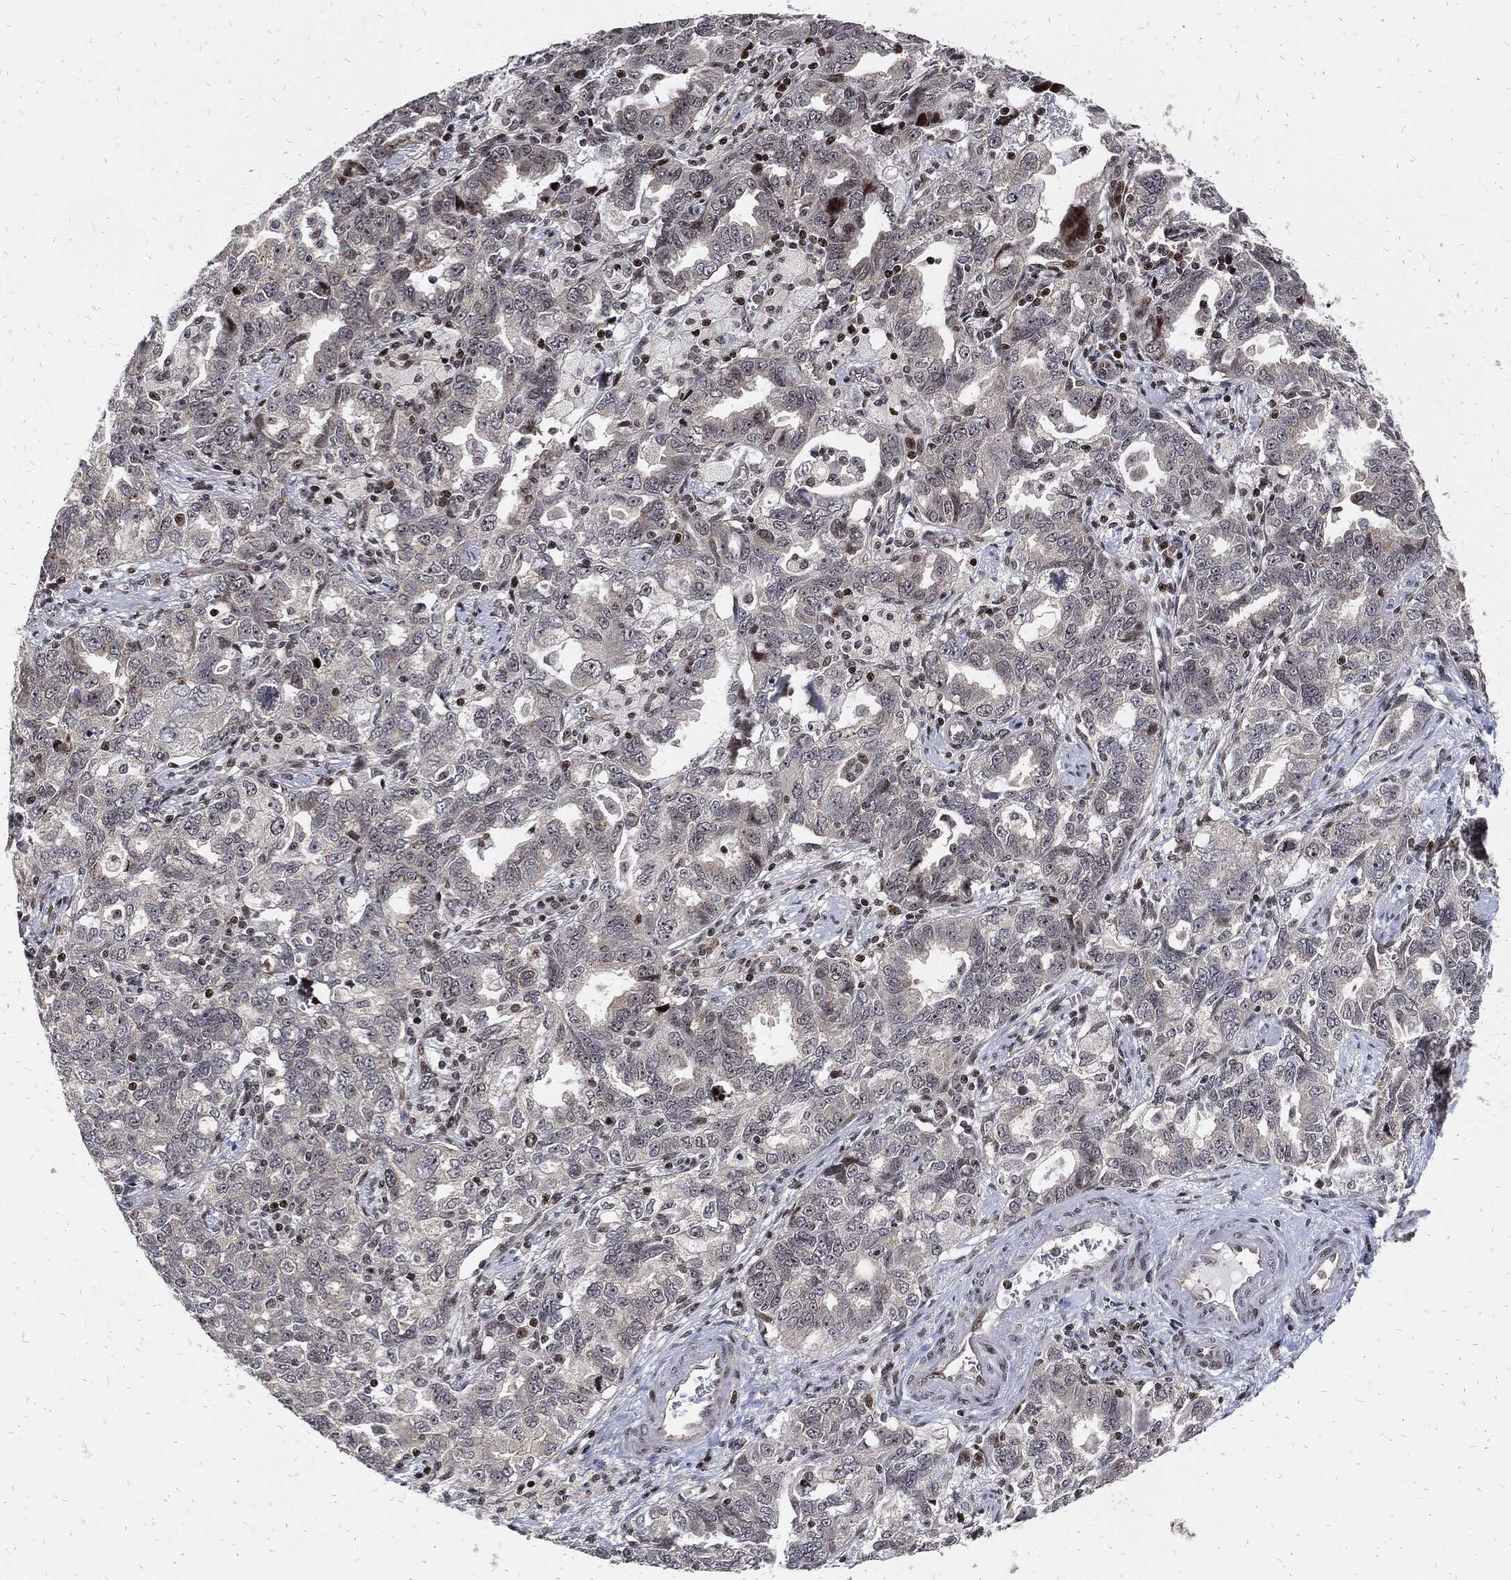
{"staining": {"intensity": "negative", "quantity": "none", "location": "none"}, "tissue": "ovarian cancer", "cell_type": "Tumor cells", "image_type": "cancer", "snomed": [{"axis": "morphology", "description": "Cystadenocarcinoma, serous, NOS"}, {"axis": "topography", "description": "Ovary"}], "caption": "DAB immunohistochemical staining of human ovarian serous cystadenocarcinoma reveals no significant staining in tumor cells. (DAB immunohistochemistry visualized using brightfield microscopy, high magnification).", "gene": "ZNF775", "patient": {"sex": "female", "age": 51}}